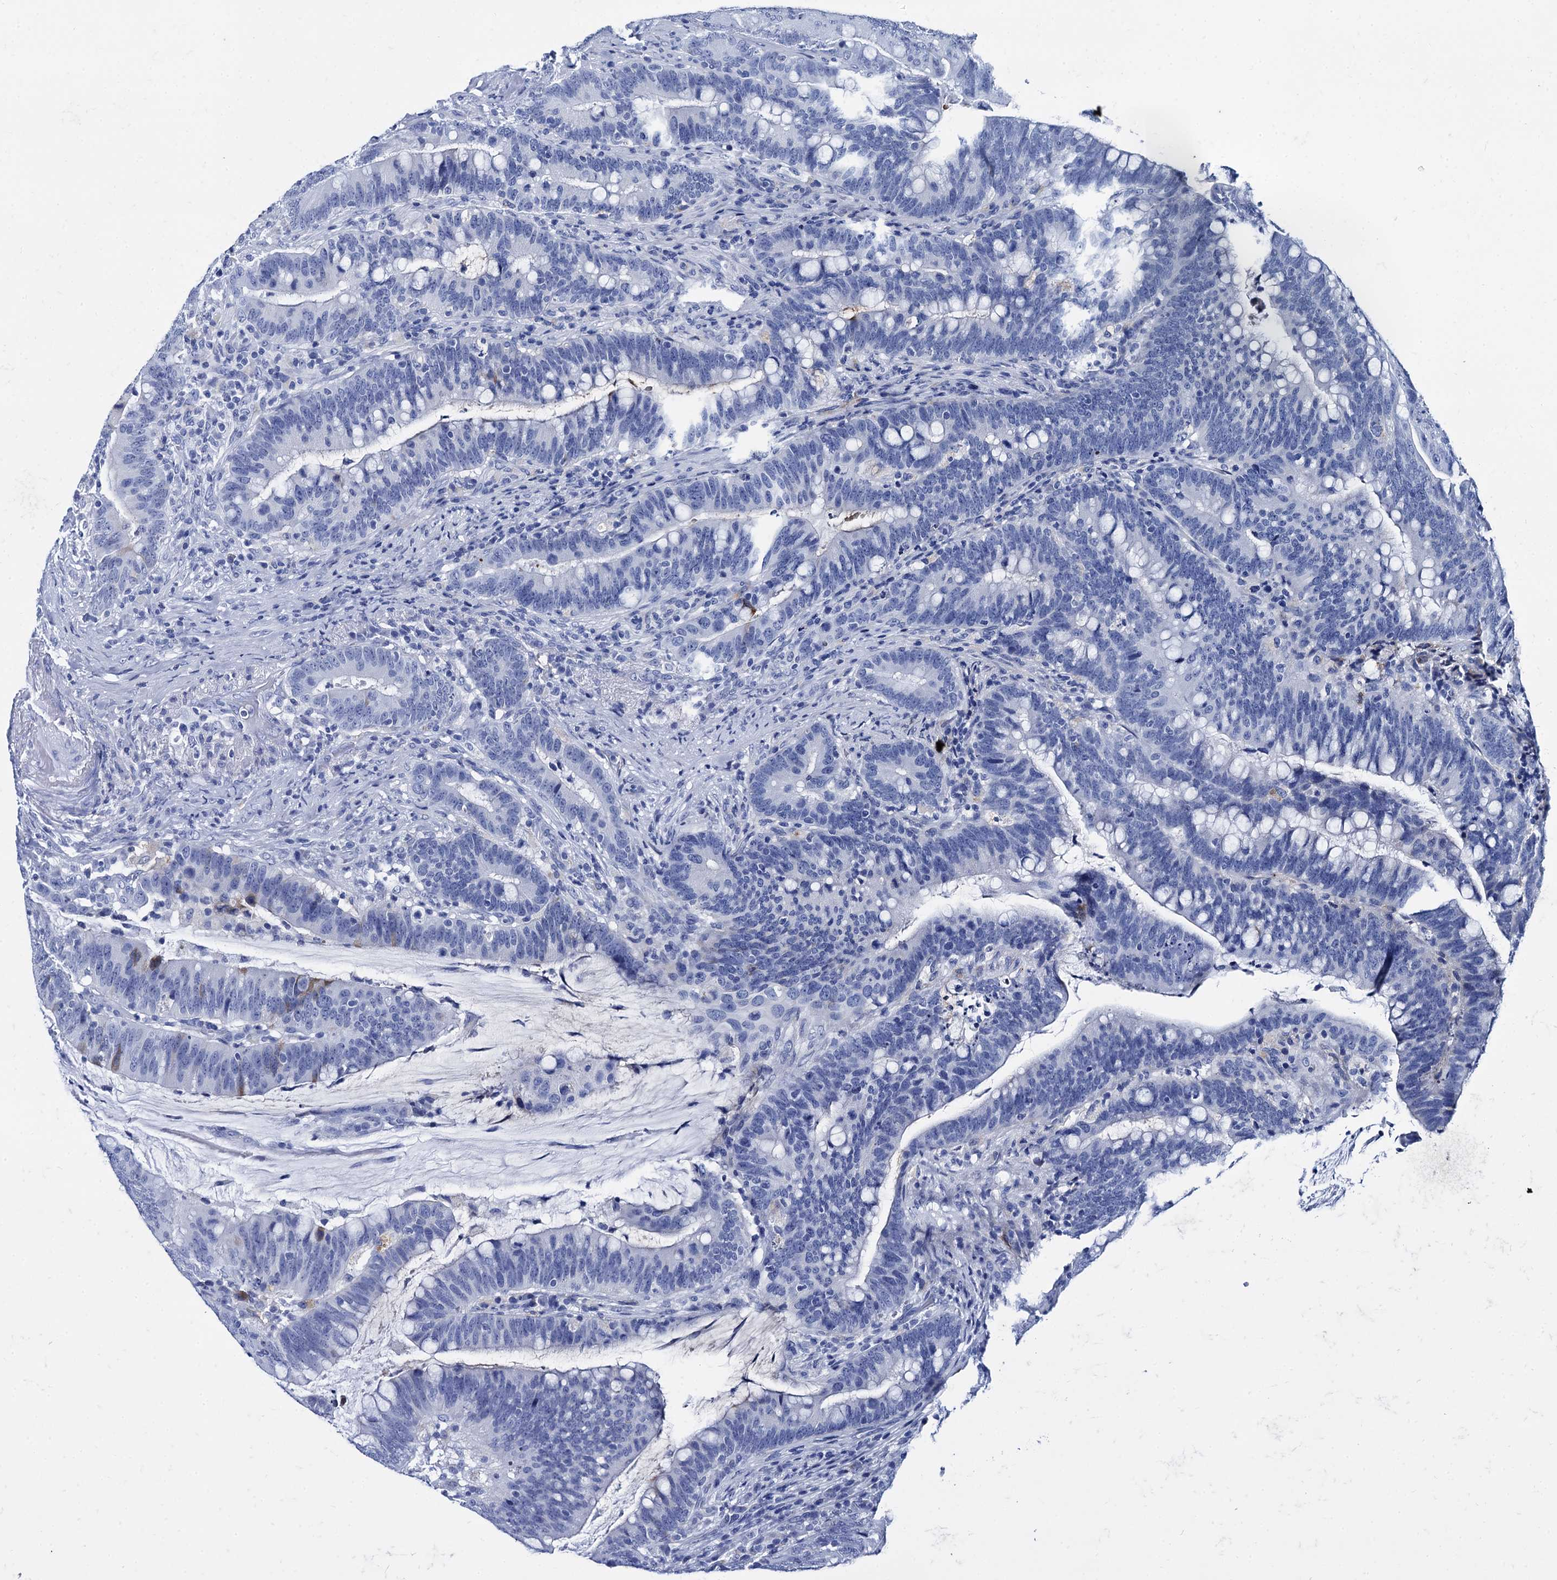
{"staining": {"intensity": "negative", "quantity": "none", "location": "none"}, "tissue": "colorectal cancer", "cell_type": "Tumor cells", "image_type": "cancer", "snomed": [{"axis": "morphology", "description": "Adenocarcinoma, NOS"}, {"axis": "topography", "description": "Colon"}], "caption": "IHC of colorectal cancer exhibits no expression in tumor cells.", "gene": "TMEM72", "patient": {"sex": "female", "age": 66}}